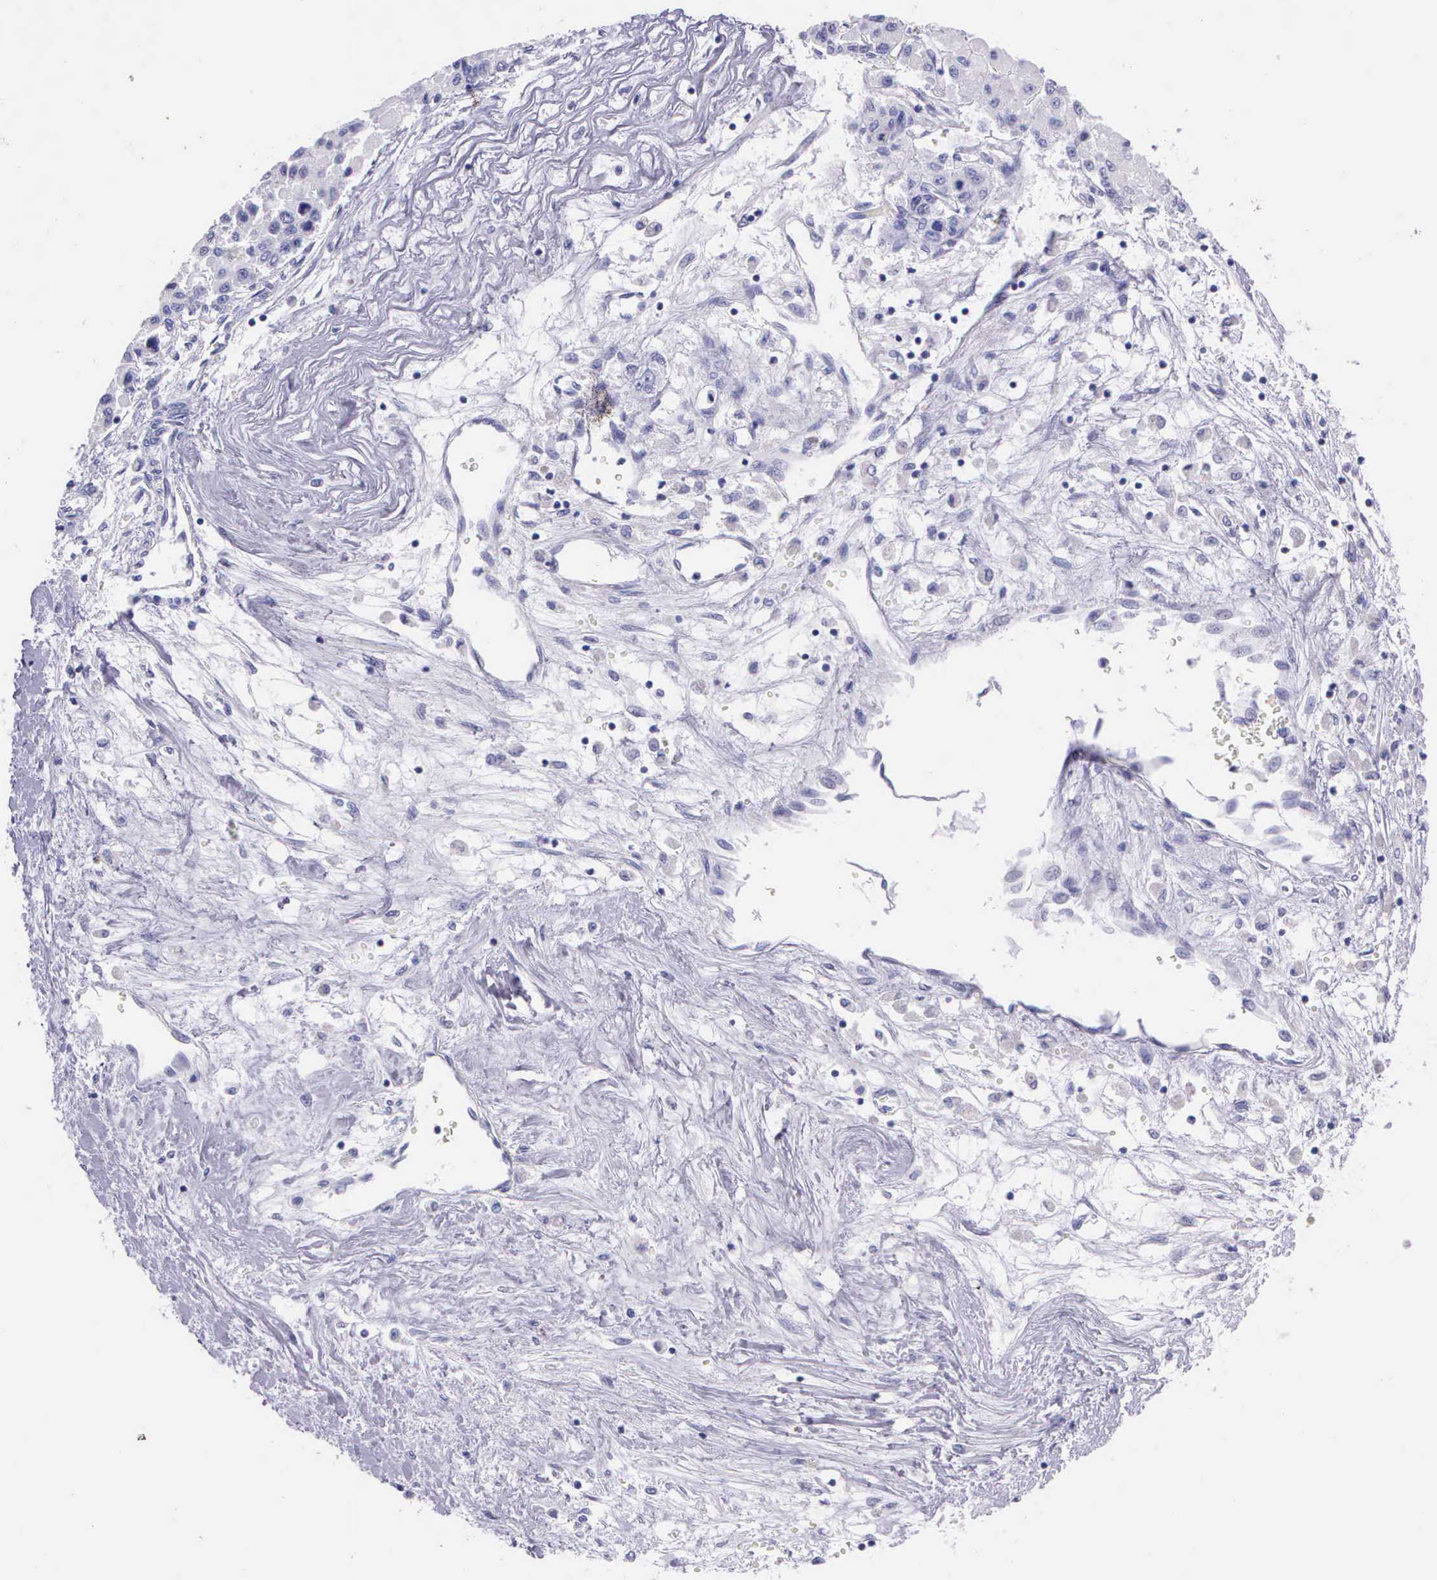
{"staining": {"intensity": "negative", "quantity": "none", "location": "none"}, "tissue": "liver cancer", "cell_type": "Tumor cells", "image_type": "cancer", "snomed": [{"axis": "morphology", "description": "Carcinoma, Hepatocellular, NOS"}, {"axis": "topography", "description": "Liver"}], "caption": "Immunohistochemical staining of human liver cancer (hepatocellular carcinoma) reveals no significant staining in tumor cells.", "gene": "CCNB1", "patient": {"sex": "male", "age": 64}}